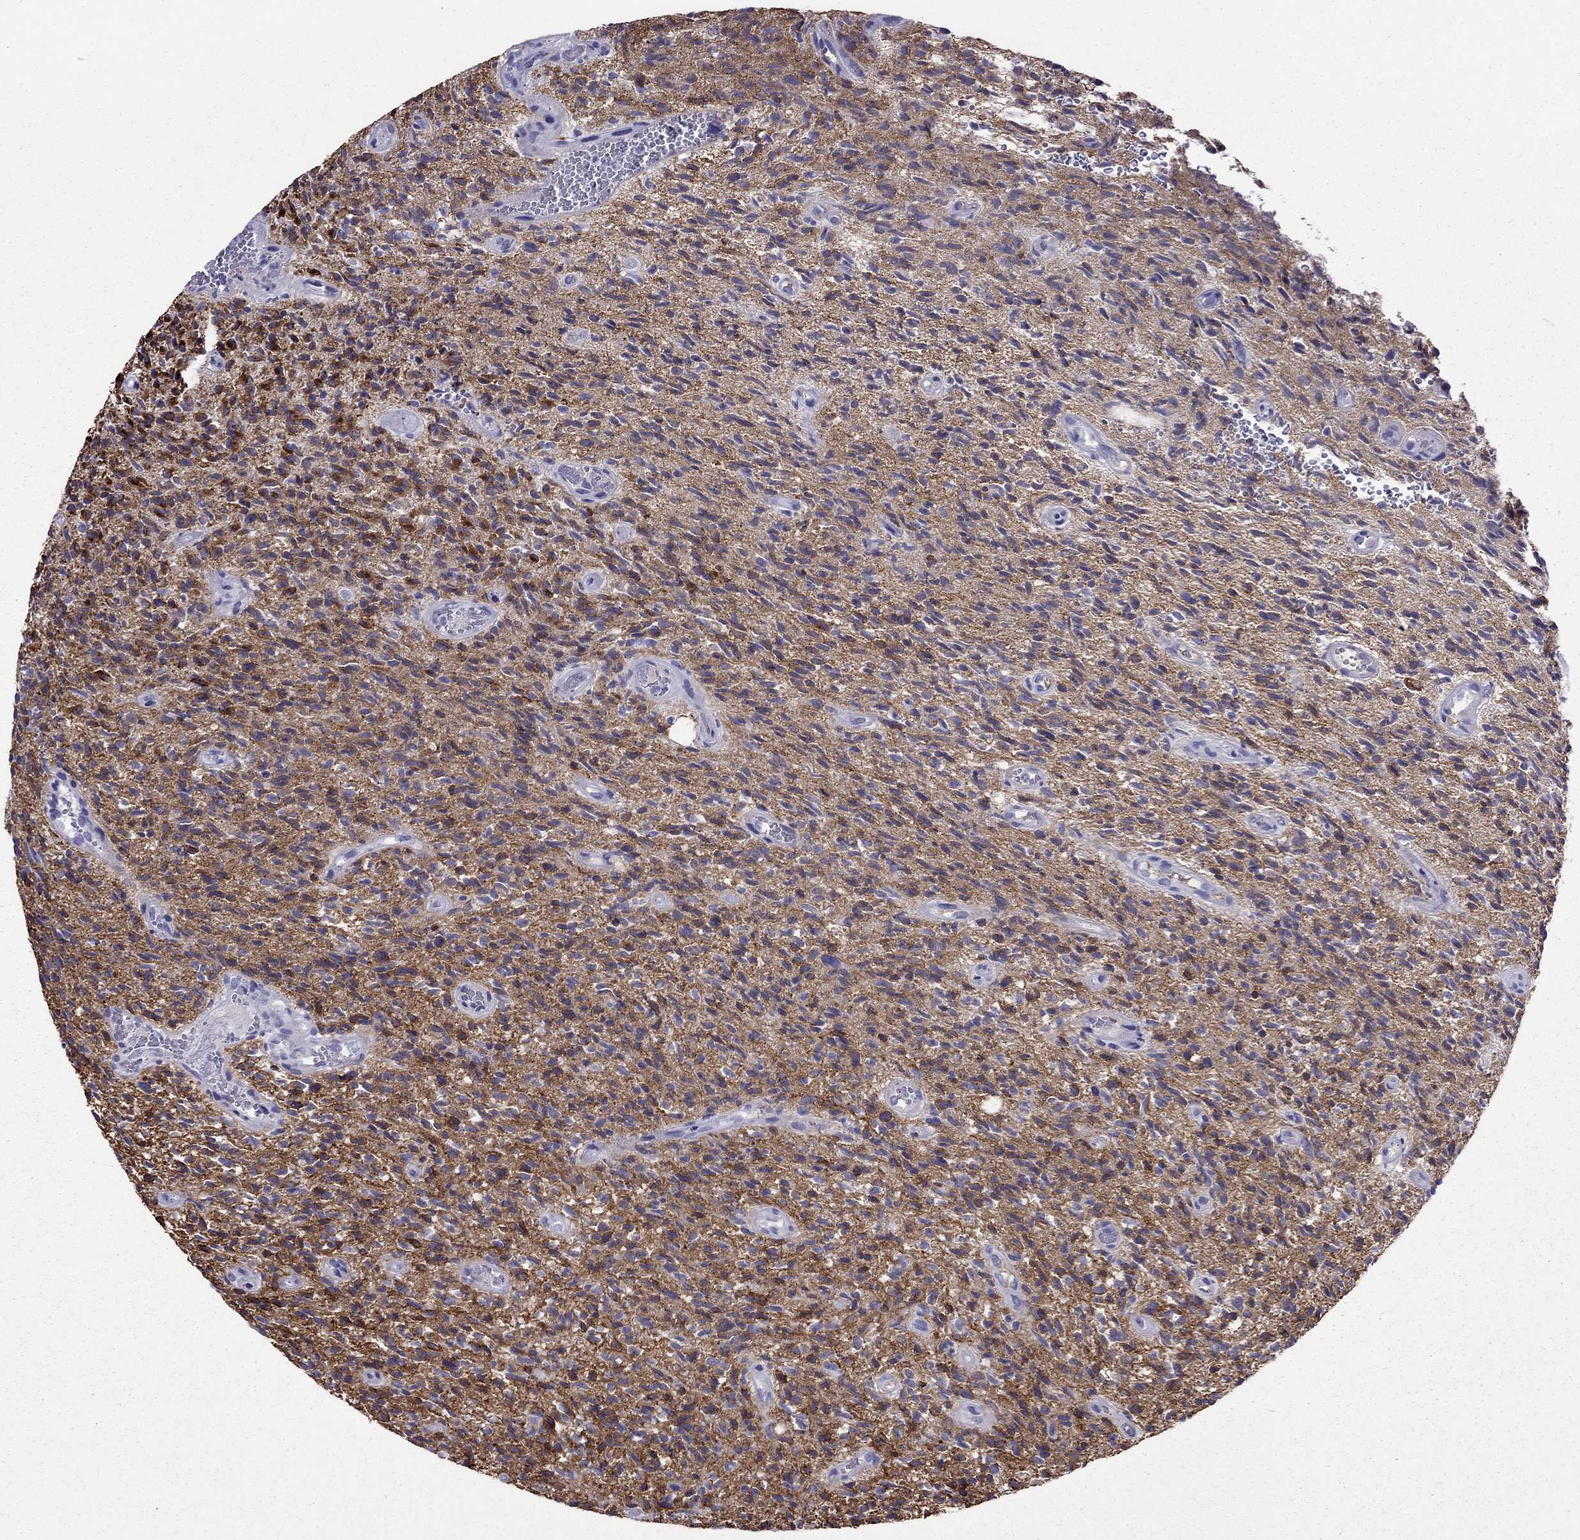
{"staining": {"intensity": "negative", "quantity": "none", "location": "none"}, "tissue": "glioma", "cell_type": "Tumor cells", "image_type": "cancer", "snomed": [{"axis": "morphology", "description": "Glioma, malignant, High grade"}, {"axis": "topography", "description": "Brain"}], "caption": "This is an IHC histopathology image of malignant glioma (high-grade). There is no positivity in tumor cells.", "gene": "TBC1D21", "patient": {"sex": "male", "age": 64}}